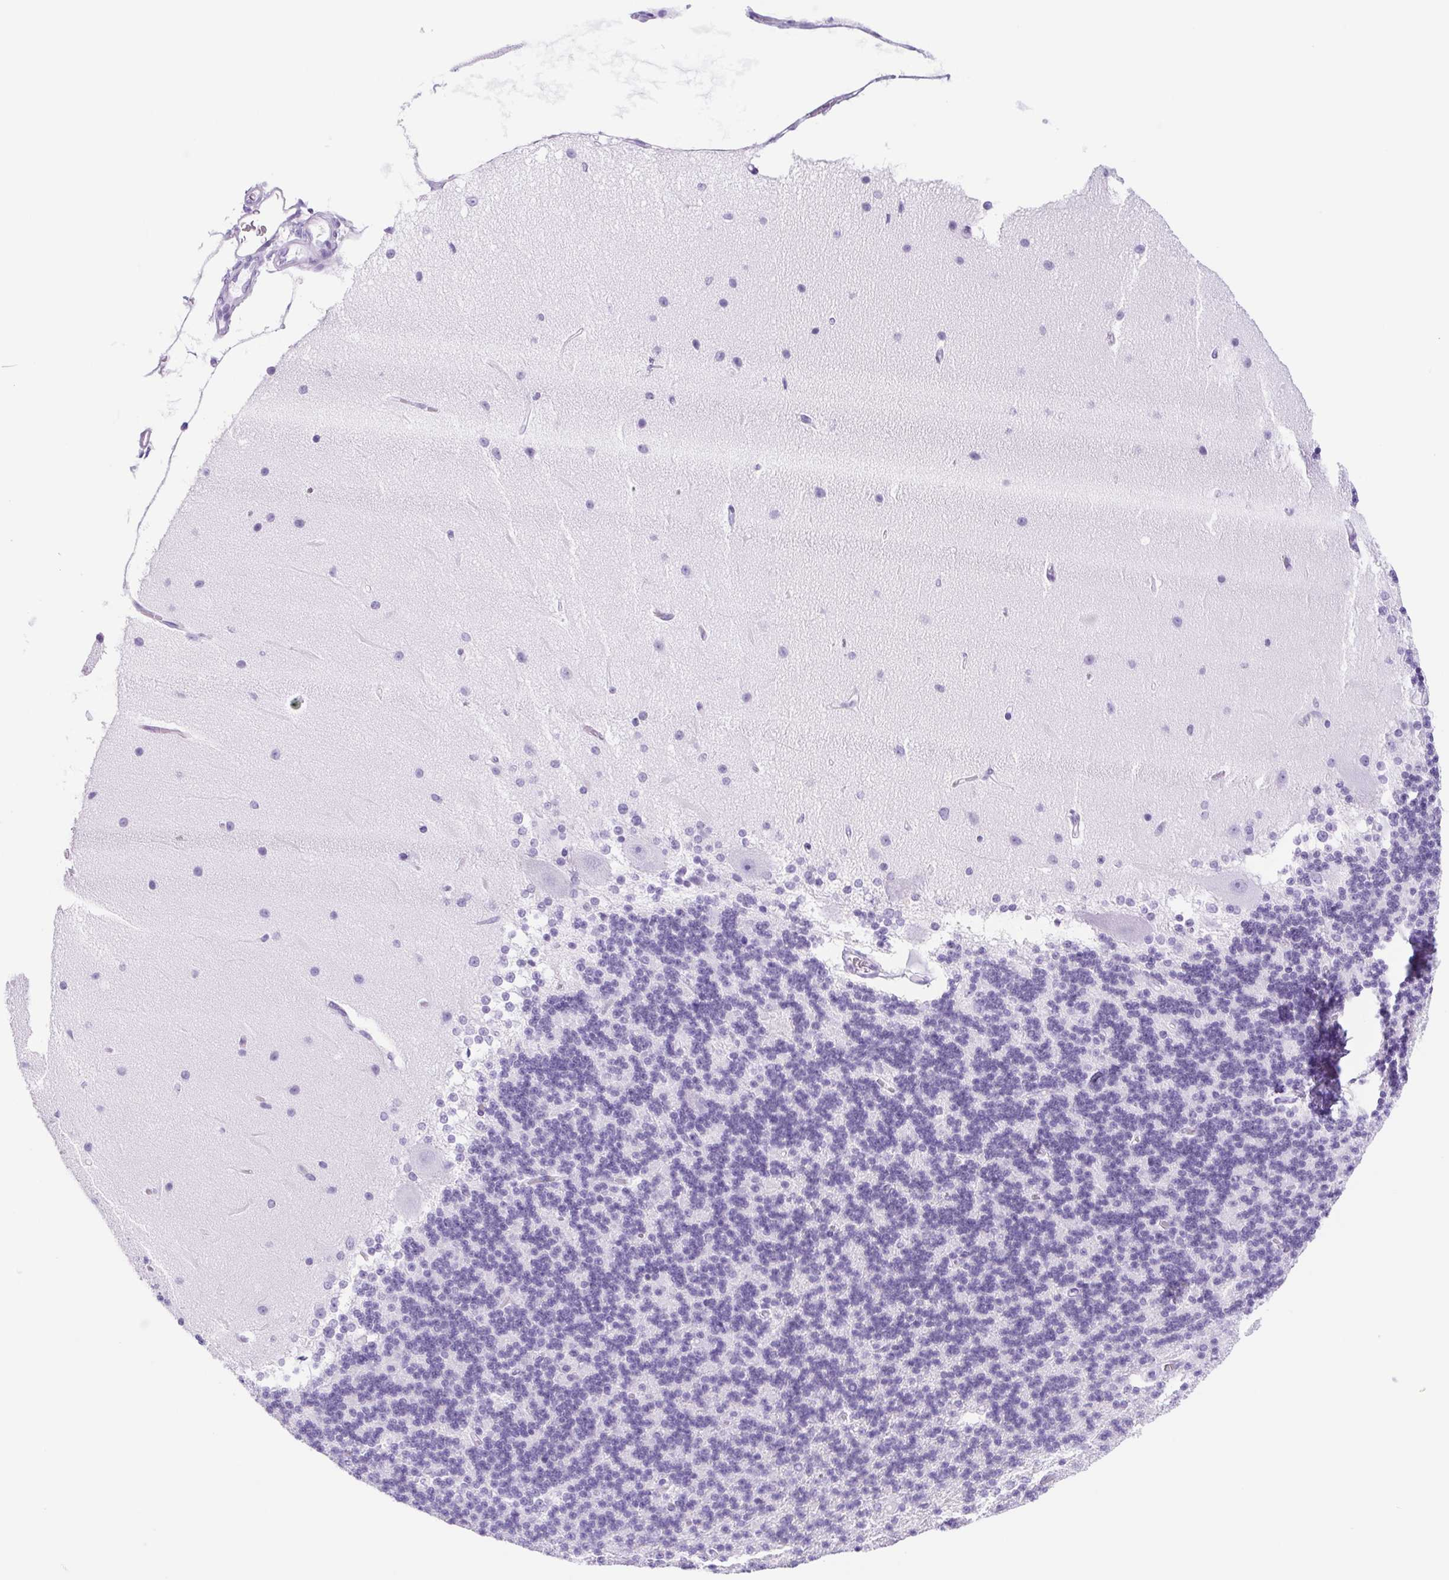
{"staining": {"intensity": "negative", "quantity": "none", "location": "none"}, "tissue": "cerebellum", "cell_type": "Cells in granular layer", "image_type": "normal", "snomed": [{"axis": "morphology", "description": "Normal tissue, NOS"}, {"axis": "topography", "description": "Cerebellum"}], "caption": "The image displays no significant positivity in cells in granular layer of cerebellum. (Brightfield microscopy of DAB immunohistochemistry (IHC) at high magnification).", "gene": "CYP21A2", "patient": {"sex": "female", "age": 54}}